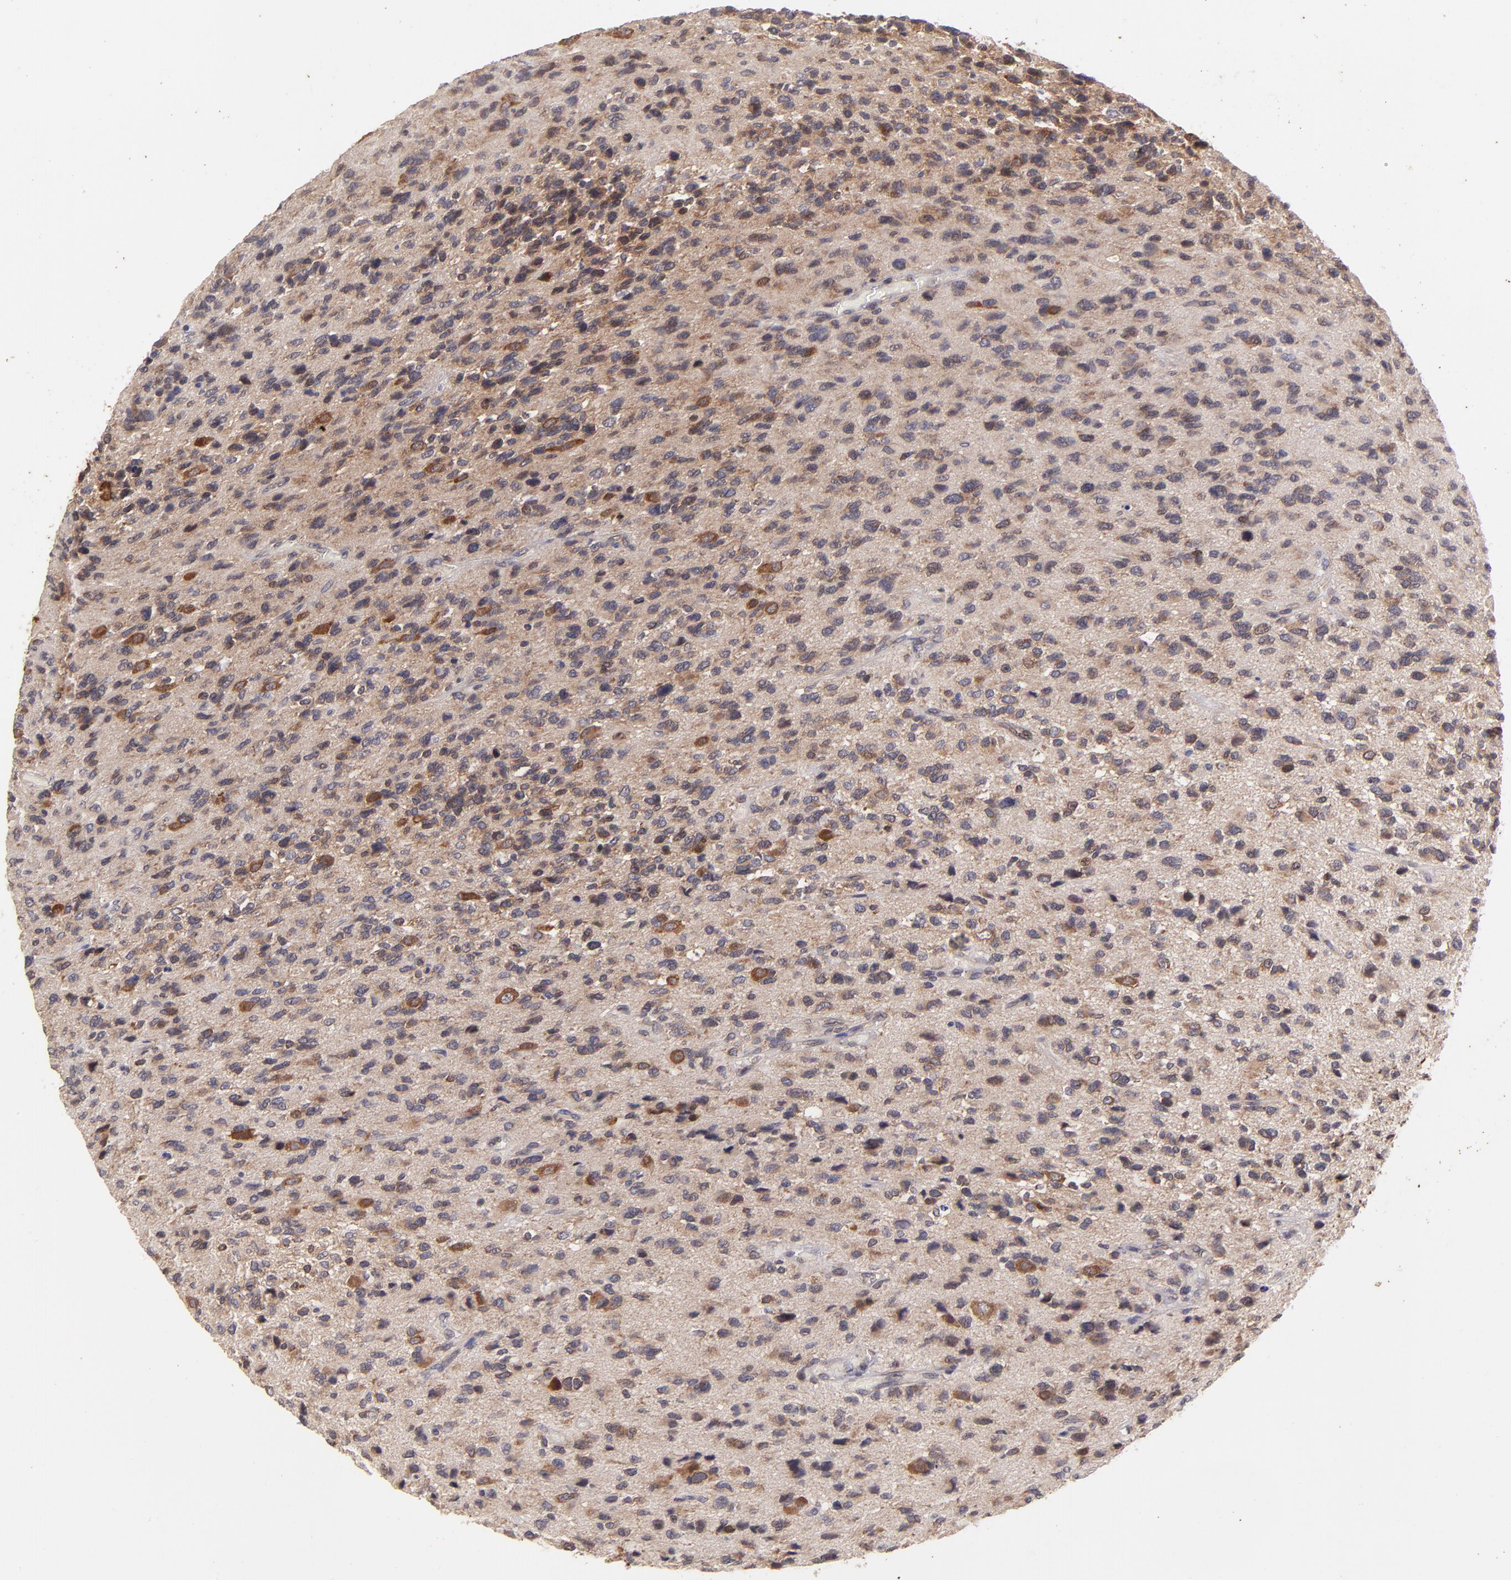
{"staining": {"intensity": "moderate", "quantity": "25%-75%", "location": "cytoplasmic/membranous"}, "tissue": "glioma", "cell_type": "Tumor cells", "image_type": "cancer", "snomed": [{"axis": "morphology", "description": "Glioma, malignant, High grade"}, {"axis": "topography", "description": "Brain"}], "caption": "IHC photomicrograph of human malignant glioma (high-grade) stained for a protein (brown), which displays medium levels of moderate cytoplasmic/membranous expression in approximately 25%-75% of tumor cells.", "gene": "TNRC6B", "patient": {"sex": "male", "age": 69}}